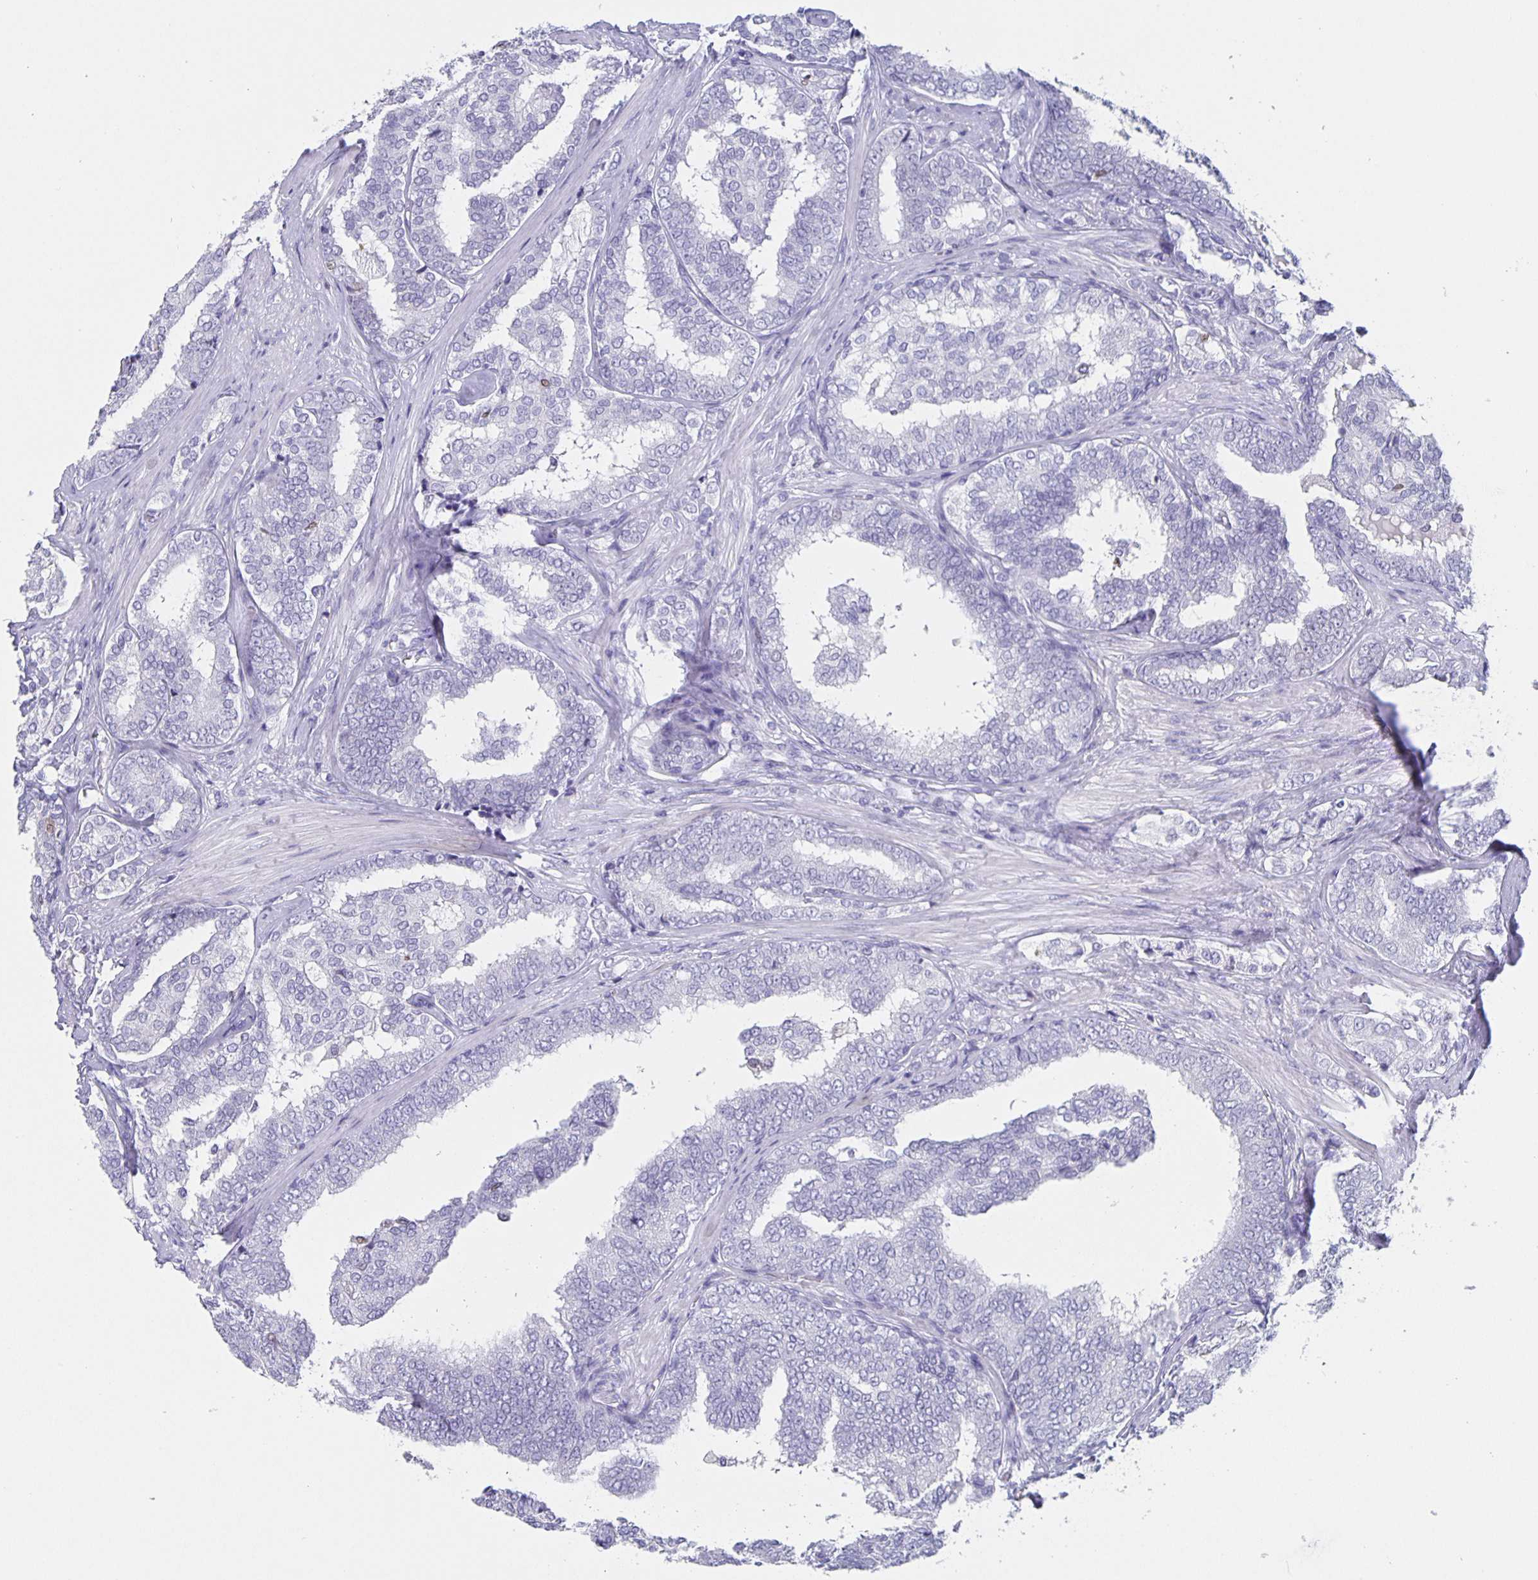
{"staining": {"intensity": "moderate", "quantity": "<25%", "location": "nuclear"}, "tissue": "prostate cancer", "cell_type": "Tumor cells", "image_type": "cancer", "snomed": [{"axis": "morphology", "description": "Adenocarcinoma, High grade"}, {"axis": "topography", "description": "Prostate"}], "caption": "Immunohistochemistry (IHC) image of neoplastic tissue: prostate adenocarcinoma (high-grade) stained using immunohistochemistry displays low levels of moderate protein expression localized specifically in the nuclear of tumor cells, appearing as a nuclear brown color.", "gene": "SATB2", "patient": {"sex": "male", "age": 72}}